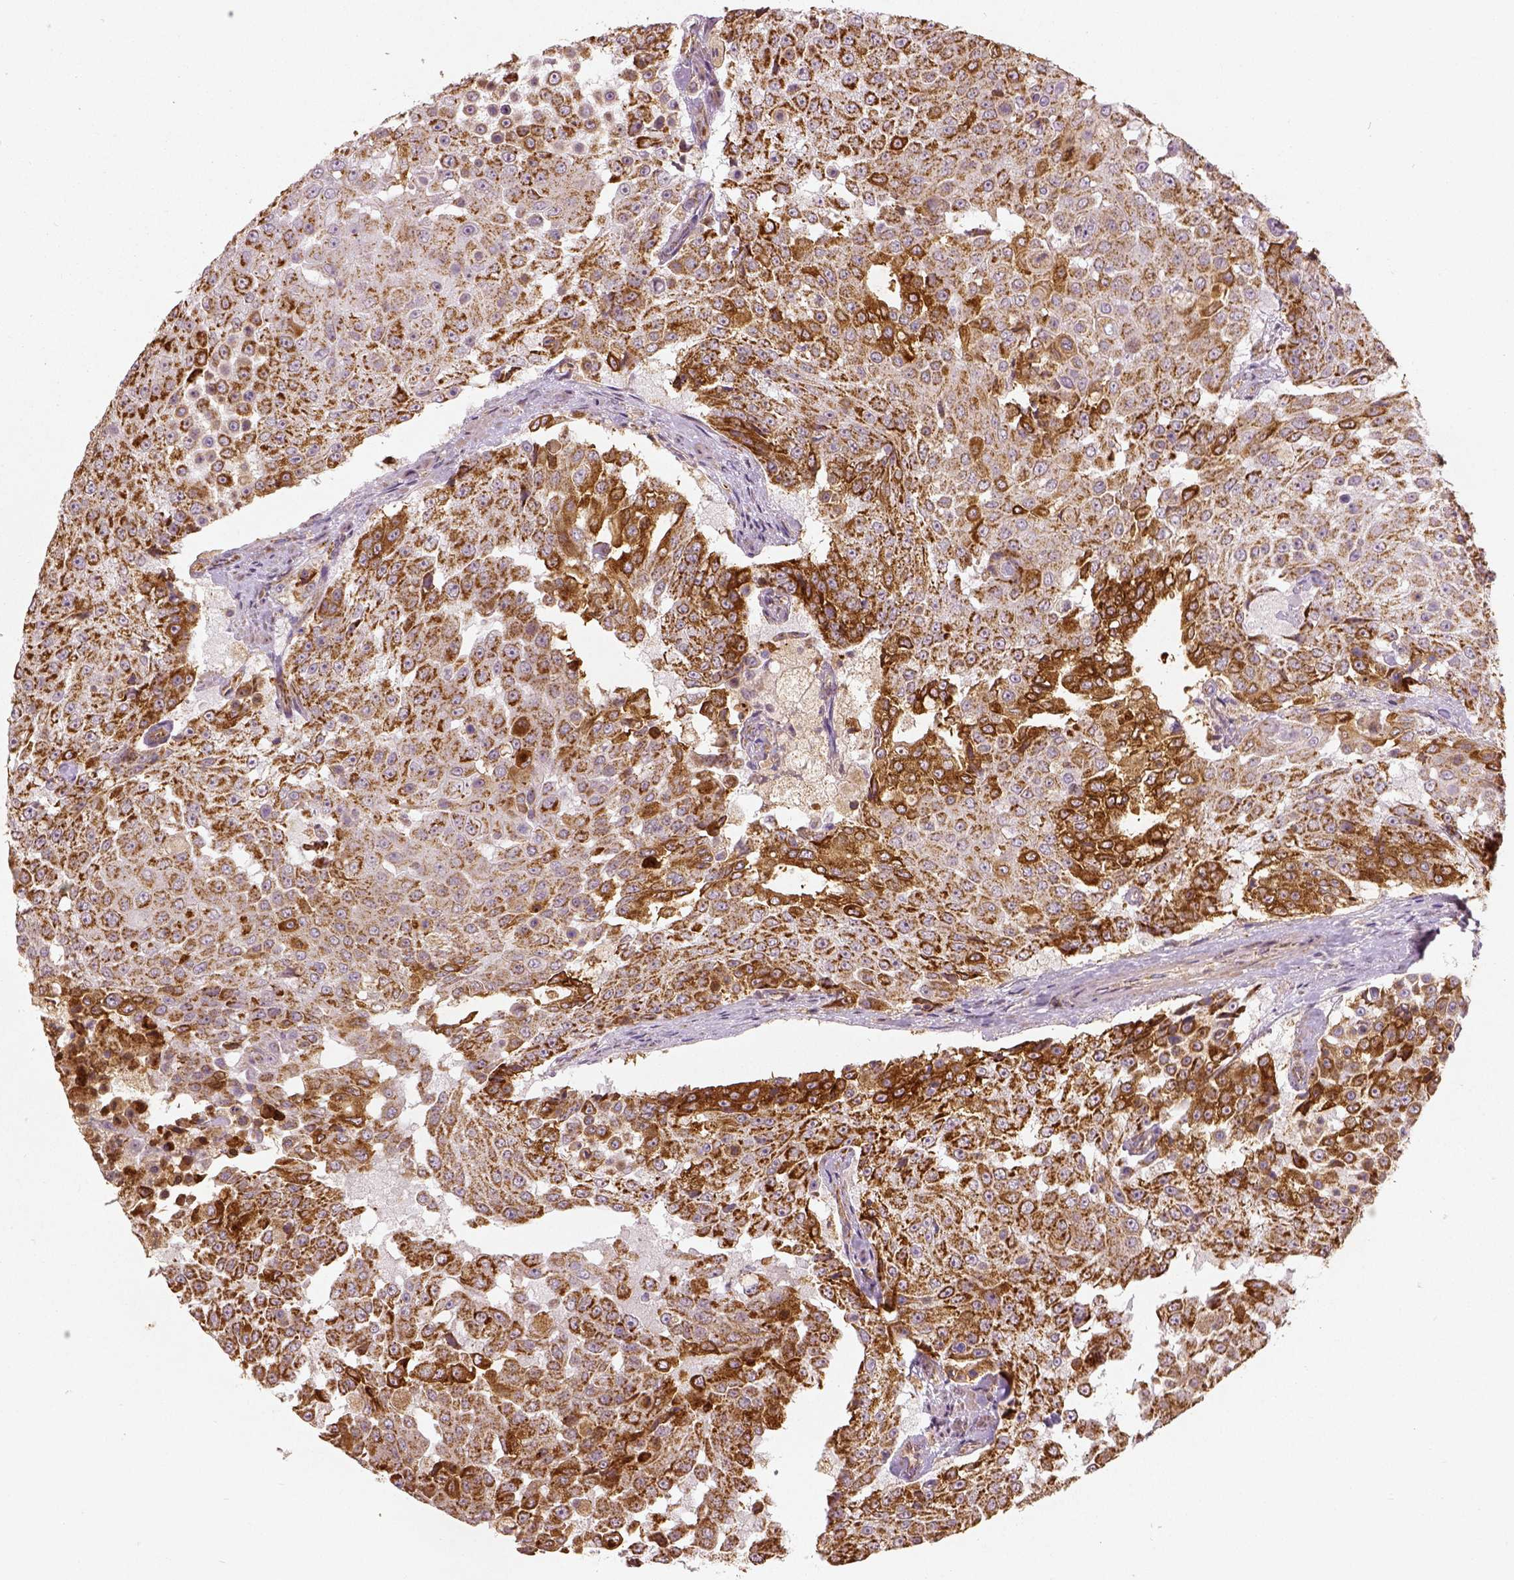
{"staining": {"intensity": "strong", "quantity": ">75%", "location": "cytoplasmic/membranous"}, "tissue": "urothelial cancer", "cell_type": "Tumor cells", "image_type": "cancer", "snomed": [{"axis": "morphology", "description": "Urothelial carcinoma, High grade"}, {"axis": "topography", "description": "Urinary bladder"}], "caption": "Immunohistochemistry micrograph of neoplastic tissue: urothelial carcinoma (high-grade) stained using immunohistochemistry exhibits high levels of strong protein expression localized specifically in the cytoplasmic/membranous of tumor cells, appearing as a cytoplasmic/membranous brown color.", "gene": "PGAM5", "patient": {"sex": "female", "age": 63}}